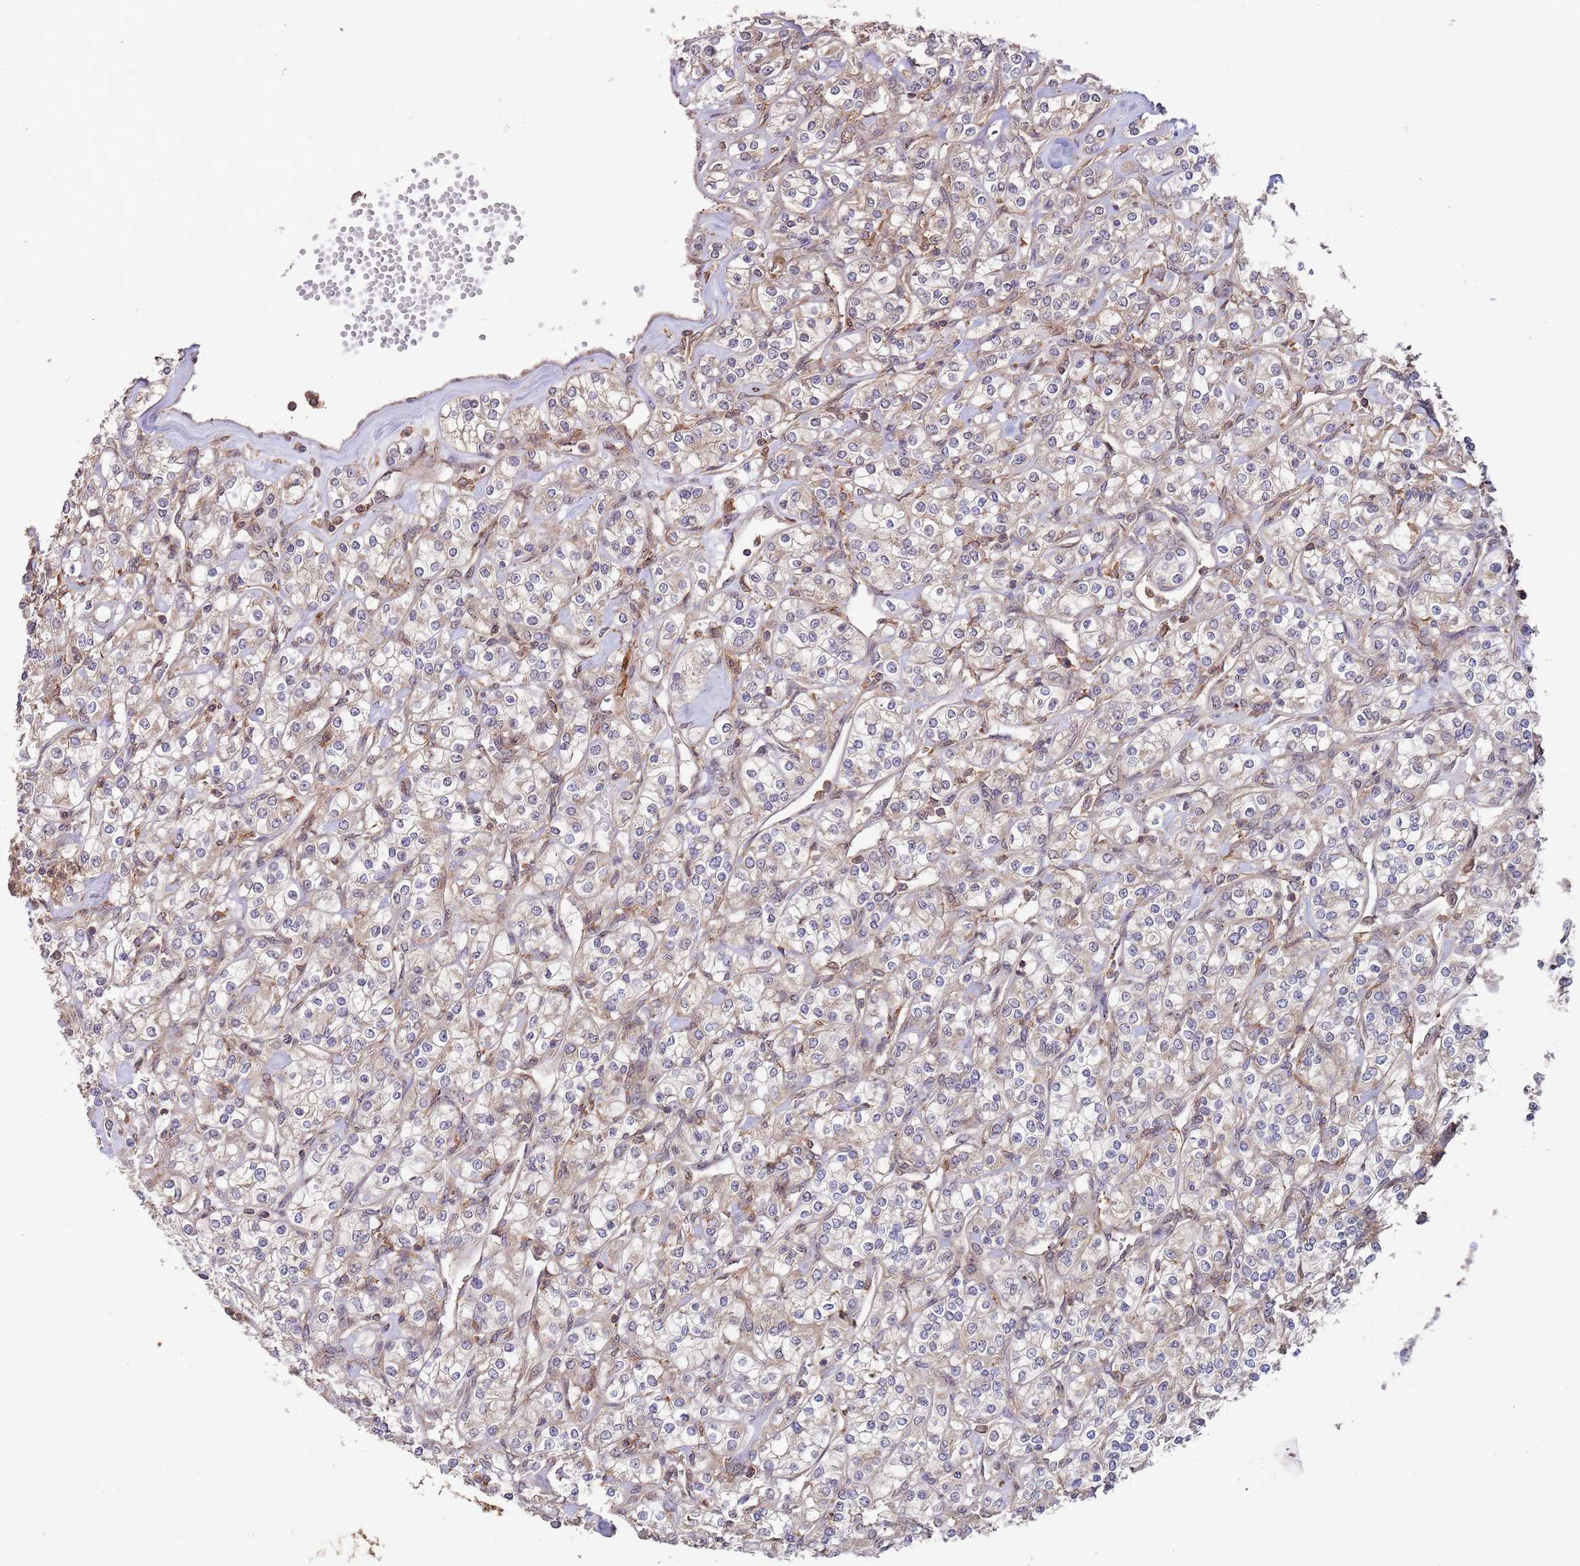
{"staining": {"intensity": "weak", "quantity": "<25%", "location": "cytoplasmic/membranous"}, "tissue": "renal cancer", "cell_type": "Tumor cells", "image_type": "cancer", "snomed": [{"axis": "morphology", "description": "Adenocarcinoma, NOS"}, {"axis": "topography", "description": "Kidney"}], "caption": "Immunohistochemistry (IHC) histopathology image of neoplastic tissue: adenocarcinoma (renal) stained with DAB (3,3'-diaminobenzidine) reveals no significant protein expression in tumor cells. The staining was performed using DAB to visualize the protein expression in brown, while the nuclei were stained in blue with hematoxylin (Magnification: 20x).", "gene": "RNF19B", "patient": {"sex": "male", "age": 77}}